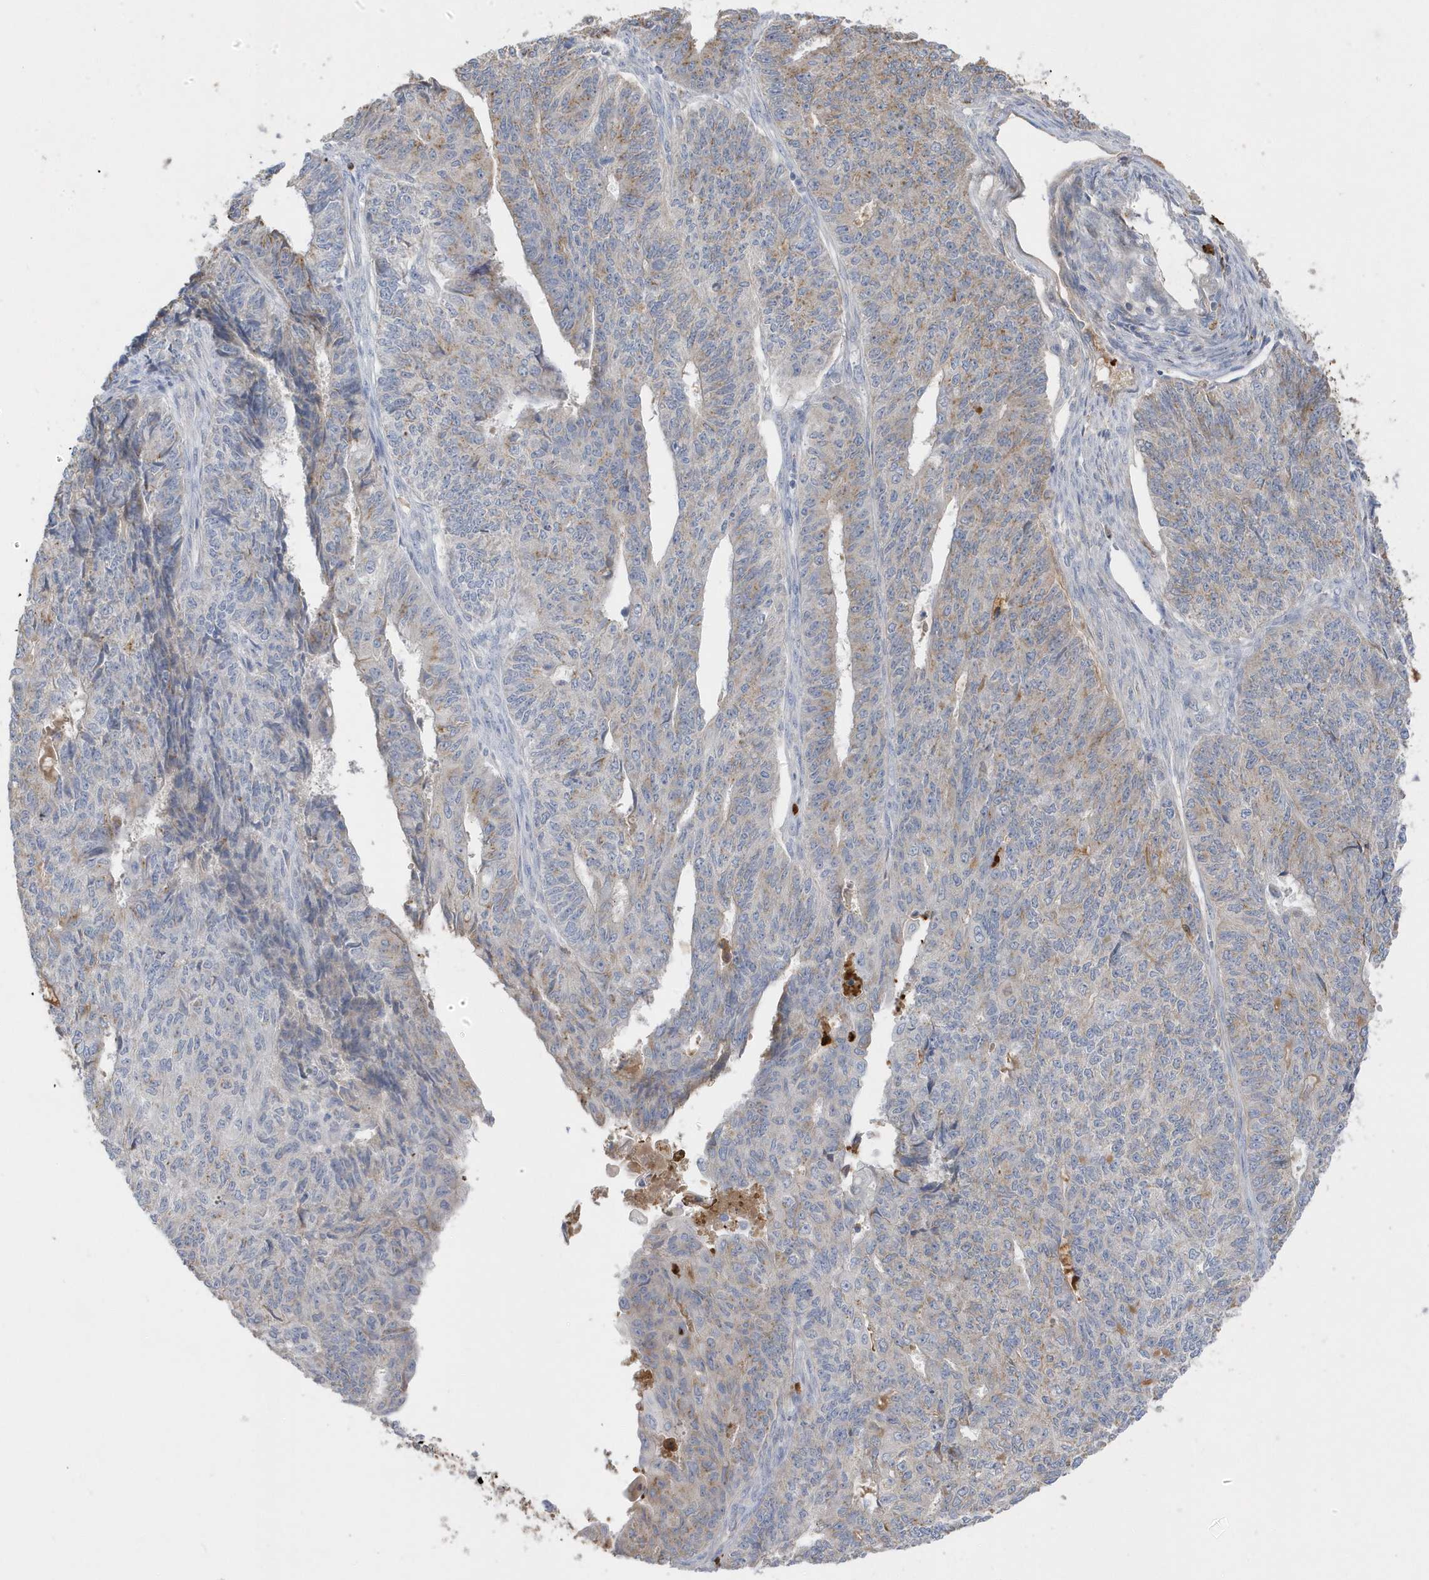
{"staining": {"intensity": "weak", "quantity": "25%-75%", "location": "cytoplasmic/membranous"}, "tissue": "endometrial cancer", "cell_type": "Tumor cells", "image_type": "cancer", "snomed": [{"axis": "morphology", "description": "Adenocarcinoma, NOS"}, {"axis": "topography", "description": "Endometrium"}], "caption": "Brown immunohistochemical staining in endometrial adenocarcinoma exhibits weak cytoplasmic/membranous positivity in about 25%-75% of tumor cells.", "gene": "DPP9", "patient": {"sex": "female", "age": 32}}